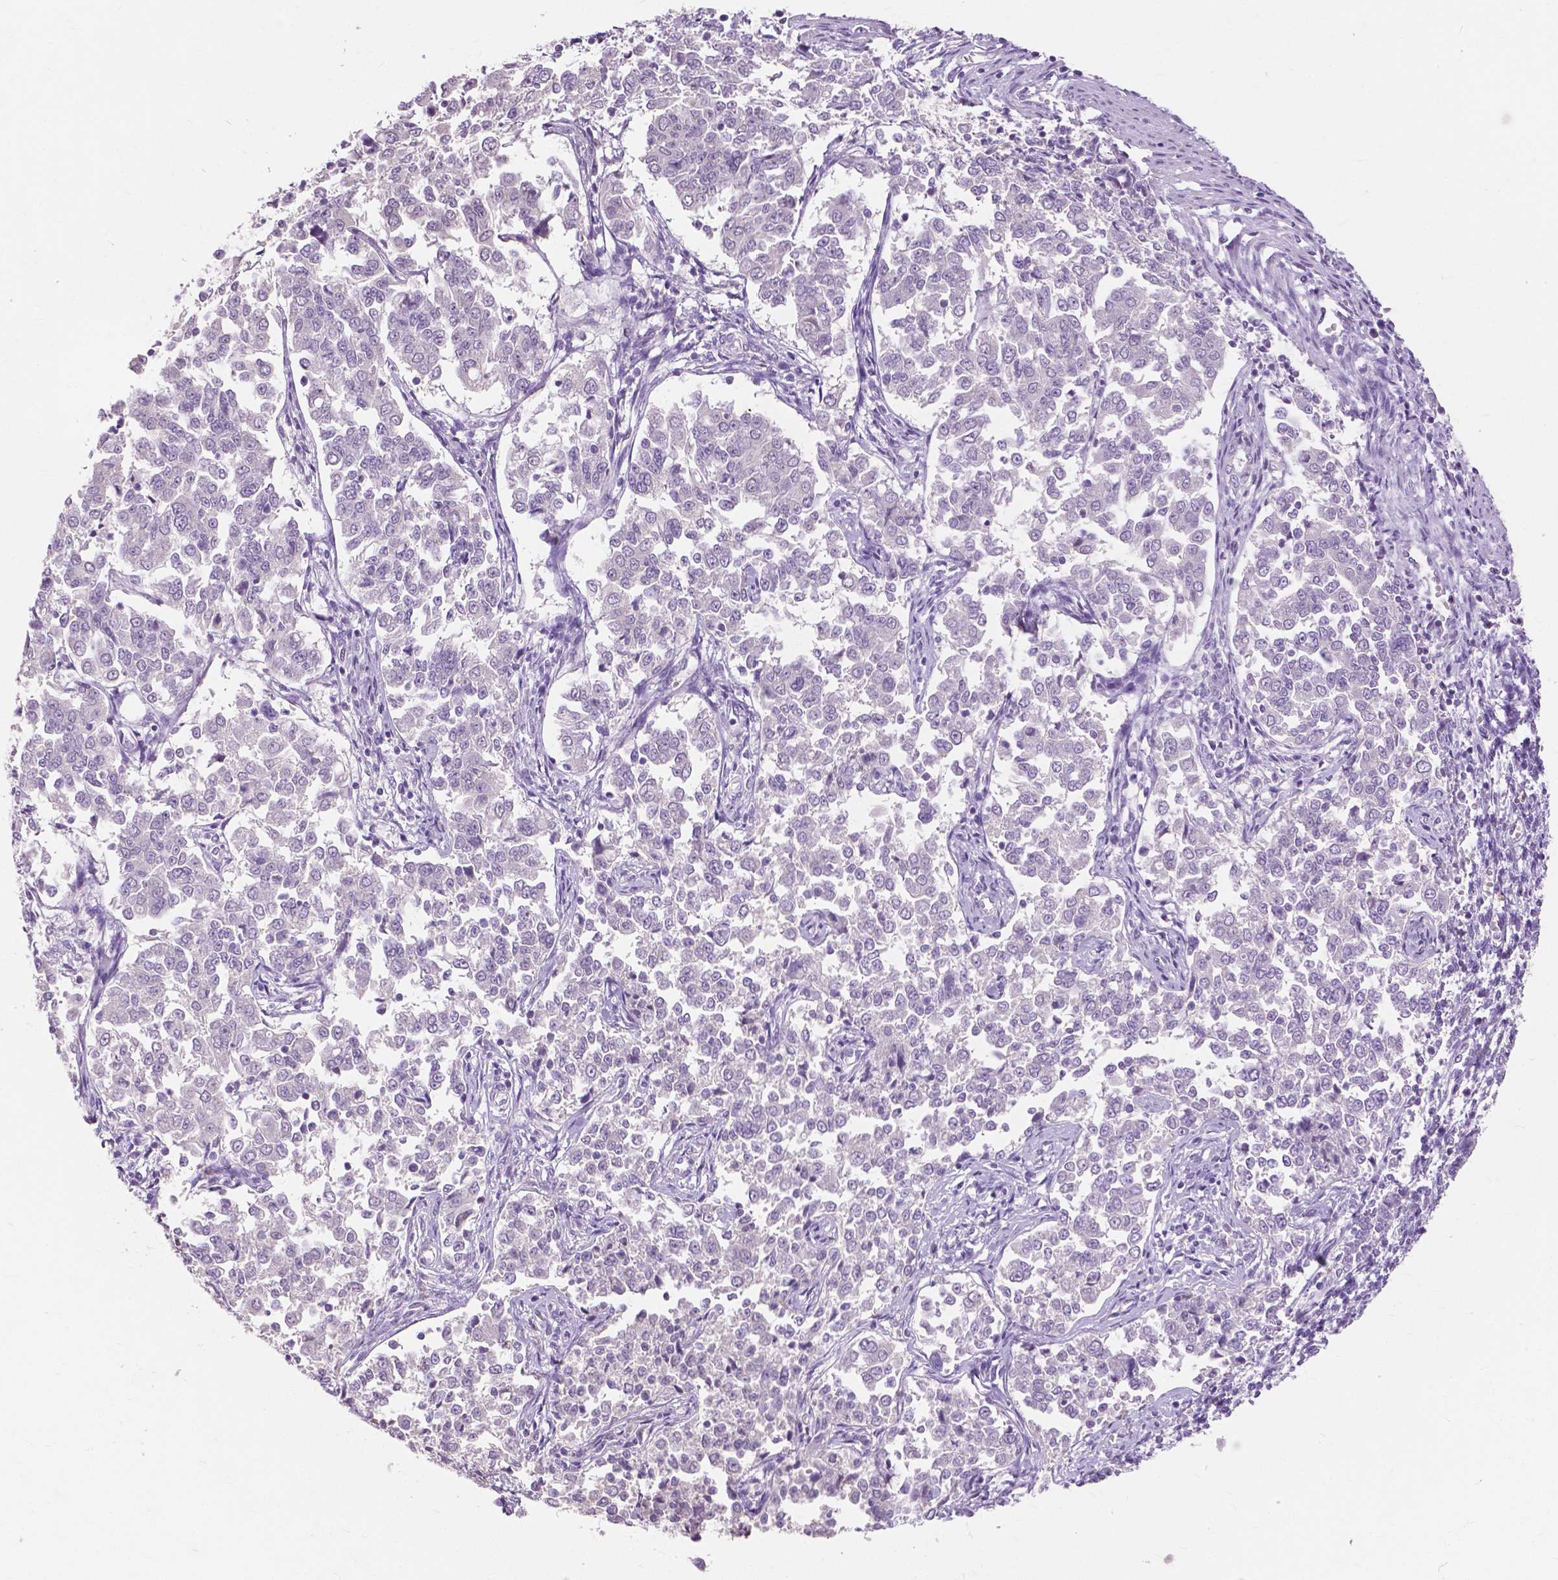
{"staining": {"intensity": "negative", "quantity": "none", "location": "none"}, "tissue": "endometrial cancer", "cell_type": "Tumor cells", "image_type": "cancer", "snomed": [{"axis": "morphology", "description": "Adenocarcinoma, NOS"}, {"axis": "topography", "description": "Endometrium"}], "caption": "Tumor cells show no significant protein expression in endometrial cancer (adenocarcinoma).", "gene": "CXCR2", "patient": {"sex": "female", "age": 43}}